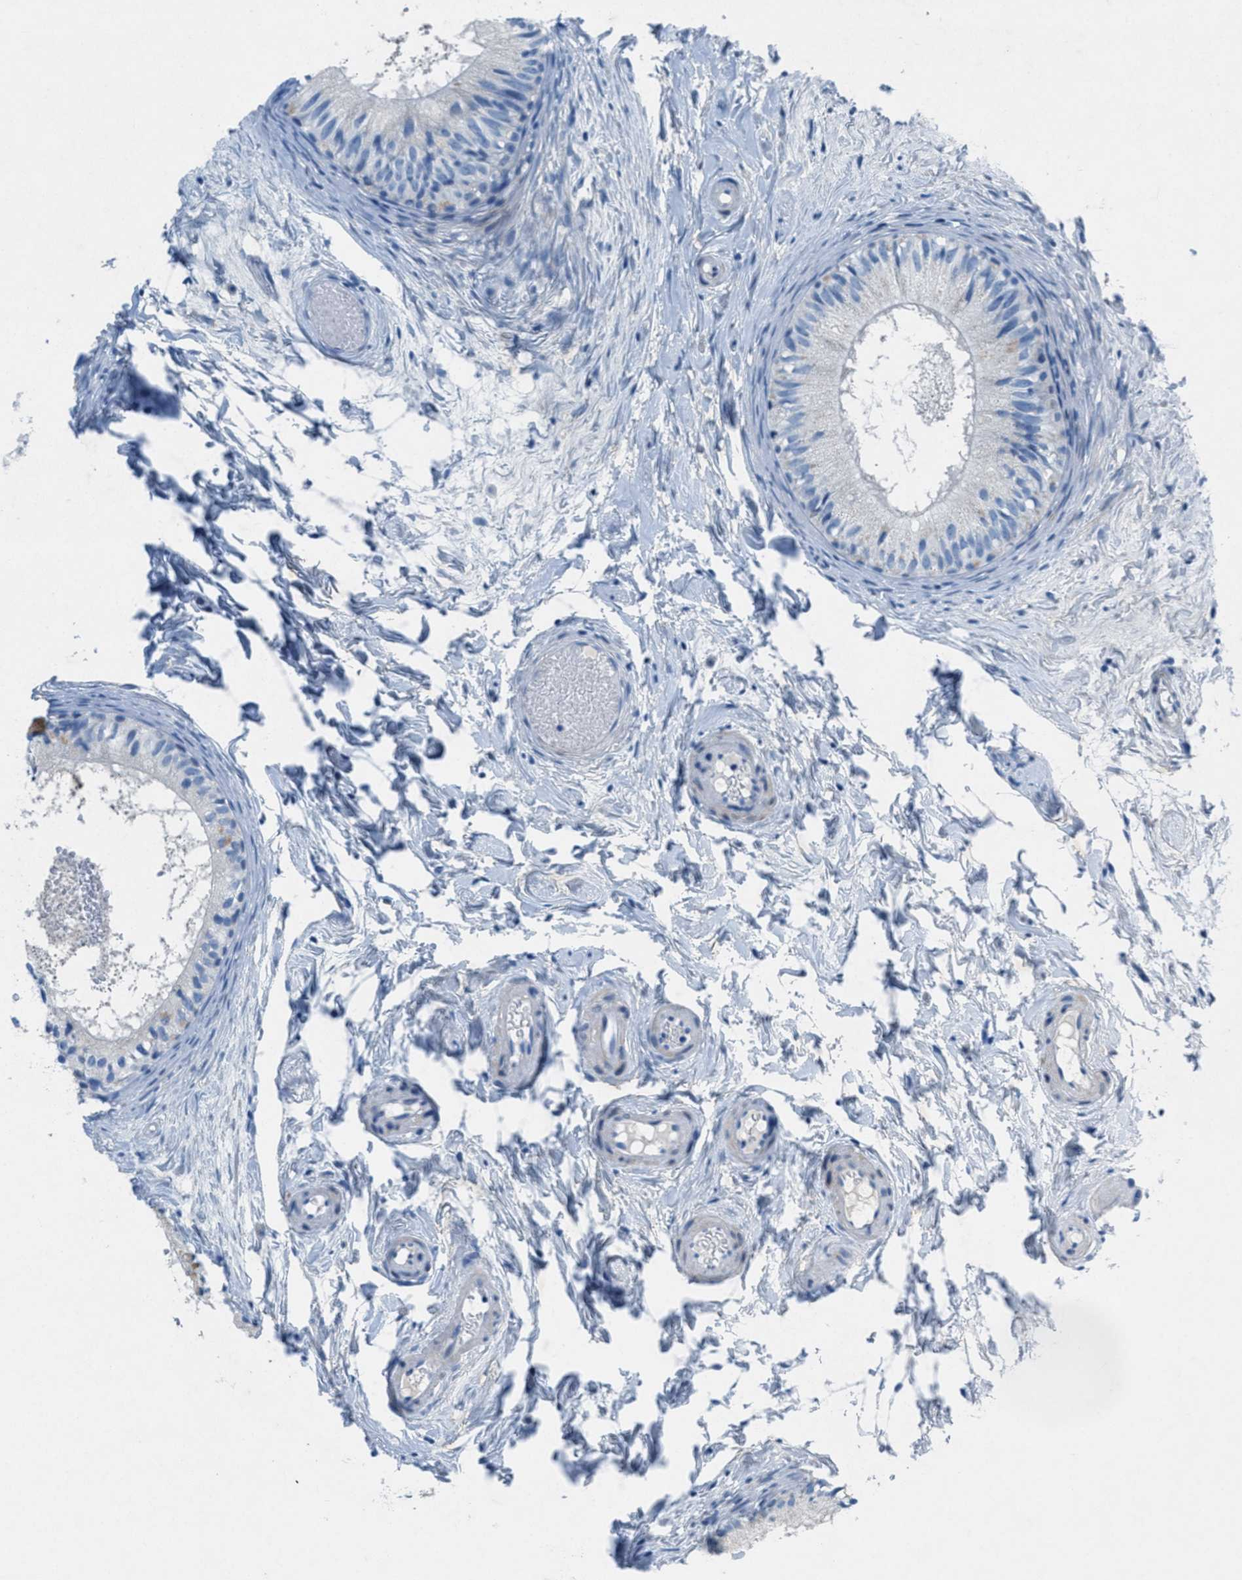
{"staining": {"intensity": "weak", "quantity": "<25%", "location": "cytoplasmic/membranous"}, "tissue": "epididymis", "cell_type": "Glandular cells", "image_type": "normal", "snomed": [{"axis": "morphology", "description": "Normal tissue, NOS"}, {"axis": "topography", "description": "Epididymis"}], "caption": "Immunohistochemistry histopathology image of normal human epididymis stained for a protein (brown), which demonstrates no staining in glandular cells. (IHC, brightfield microscopy, high magnification).", "gene": "GALNT17", "patient": {"sex": "male", "age": 46}}